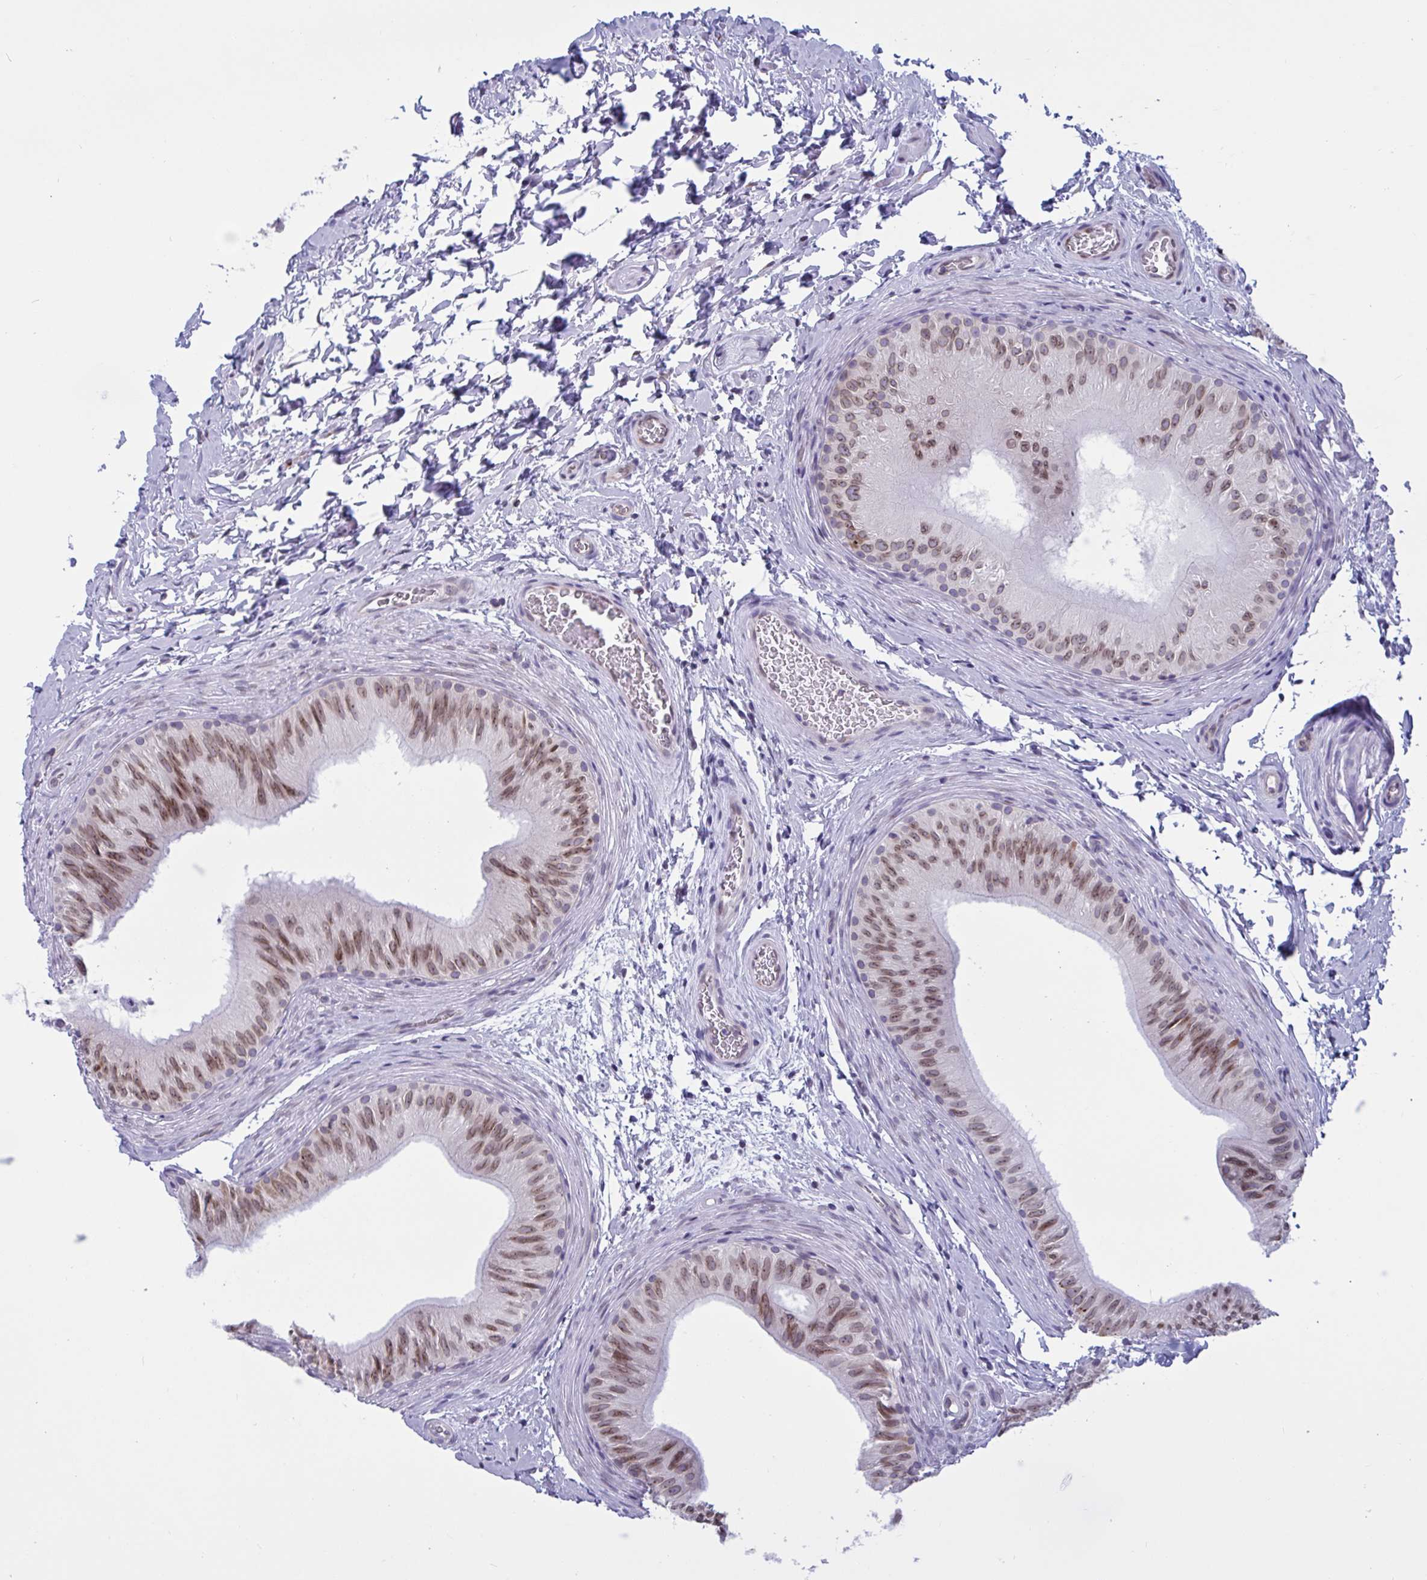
{"staining": {"intensity": "moderate", "quantity": ">75%", "location": "nuclear"}, "tissue": "epididymis", "cell_type": "Glandular cells", "image_type": "normal", "snomed": [{"axis": "morphology", "description": "Normal tissue, NOS"}, {"axis": "topography", "description": "Epididymis"}], "caption": "A high-resolution photomicrograph shows immunohistochemistry (IHC) staining of normal epididymis, which demonstrates moderate nuclear positivity in approximately >75% of glandular cells. Using DAB (3,3'-diaminobenzidine) (brown) and hematoxylin (blue) stains, captured at high magnification using brightfield microscopy.", "gene": "DOCK11", "patient": {"sex": "male", "age": 24}}